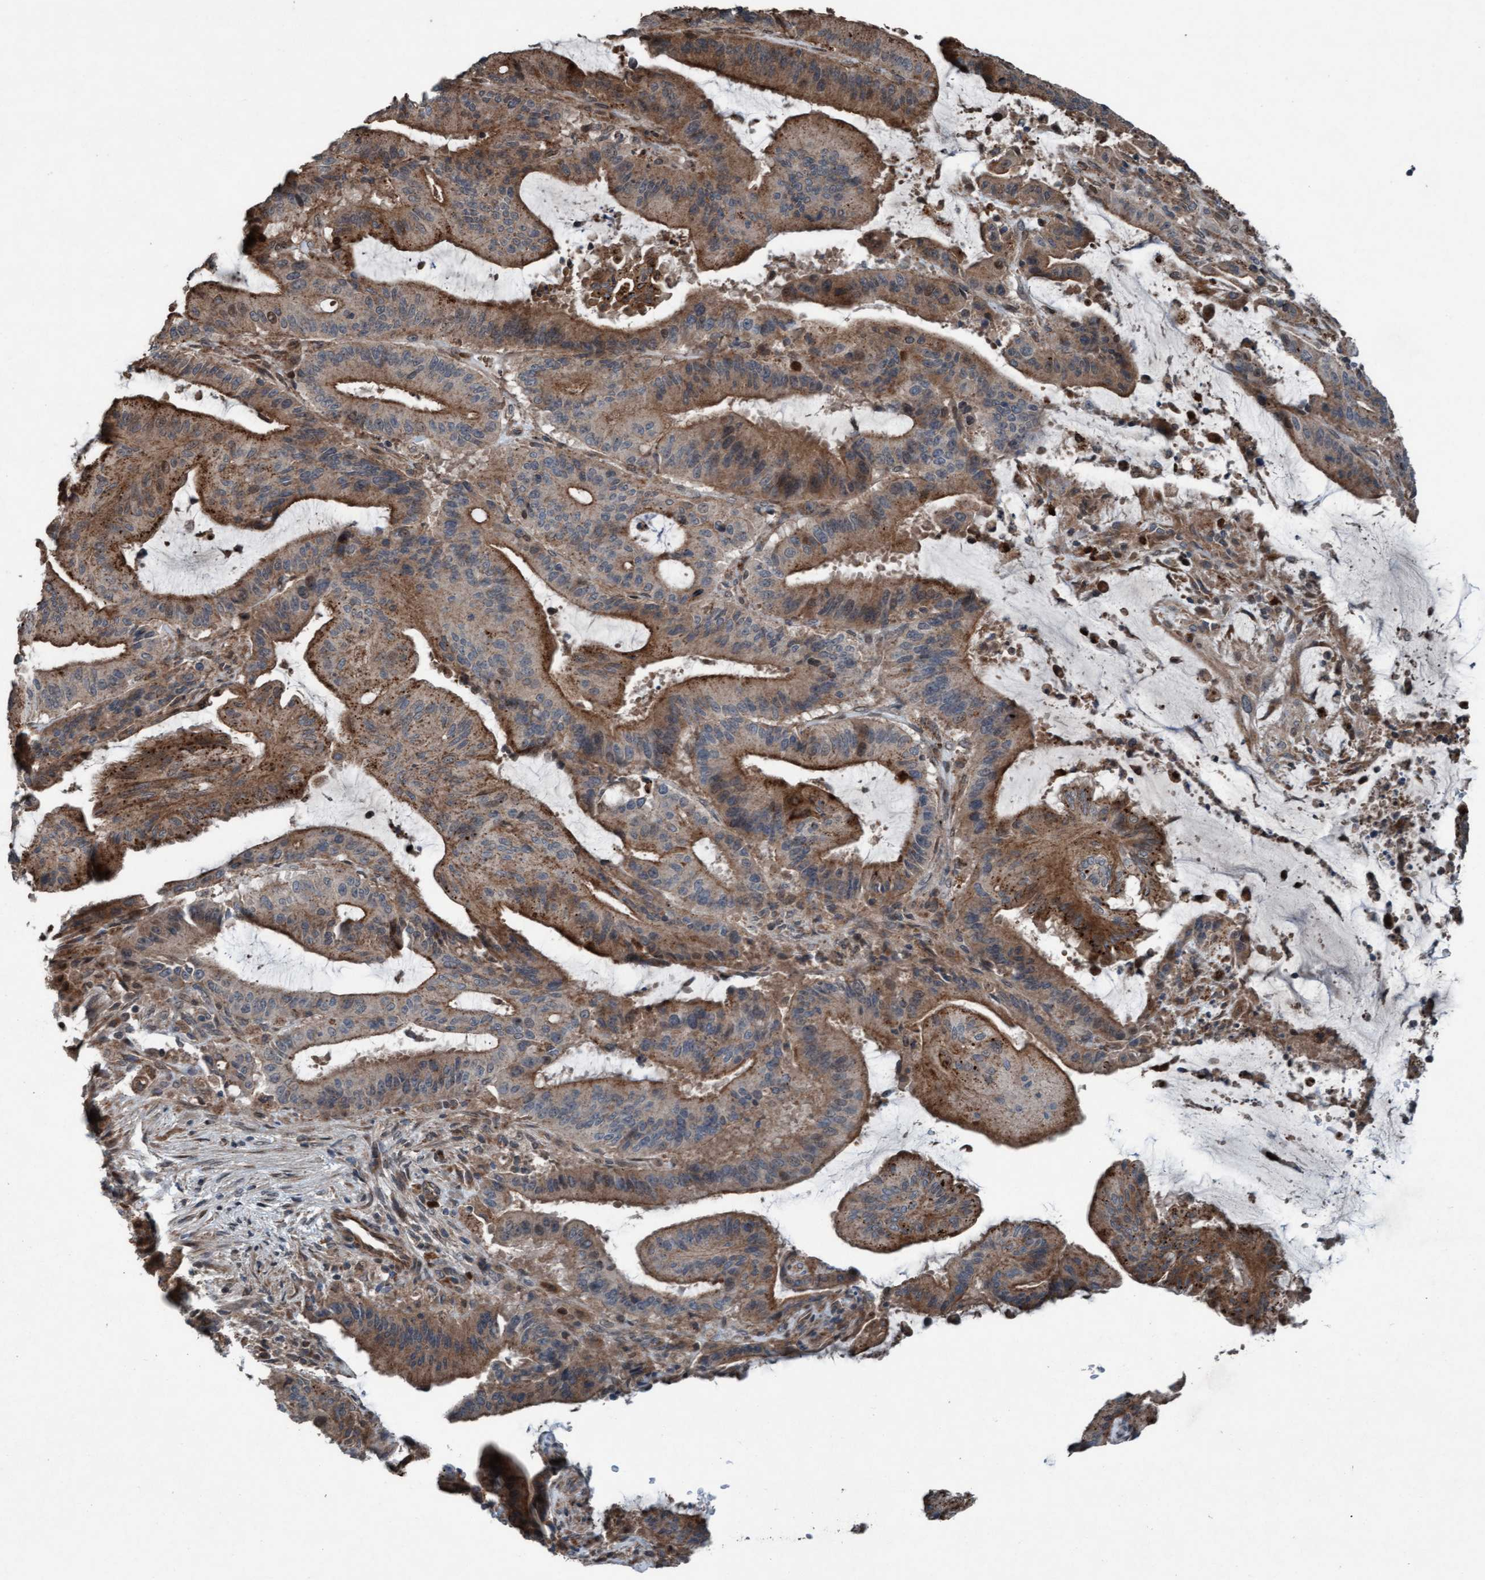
{"staining": {"intensity": "moderate", "quantity": ">75%", "location": "cytoplasmic/membranous"}, "tissue": "liver cancer", "cell_type": "Tumor cells", "image_type": "cancer", "snomed": [{"axis": "morphology", "description": "Normal tissue, NOS"}, {"axis": "morphology", "description": "Cholangiocarcinoma"}, {"axis": "topography", "description": "Liver"}, {"axis": "topography", "description": "Peripheral nerve tissue"}], "caption": "A histopathology image of human liver cancer stained for a protein demonstrates moderate cytoplasmic/membranous brown staining in tumor cells.", "gene": "PLXNB2", "patient": {"sex": "female", "age": 73}}